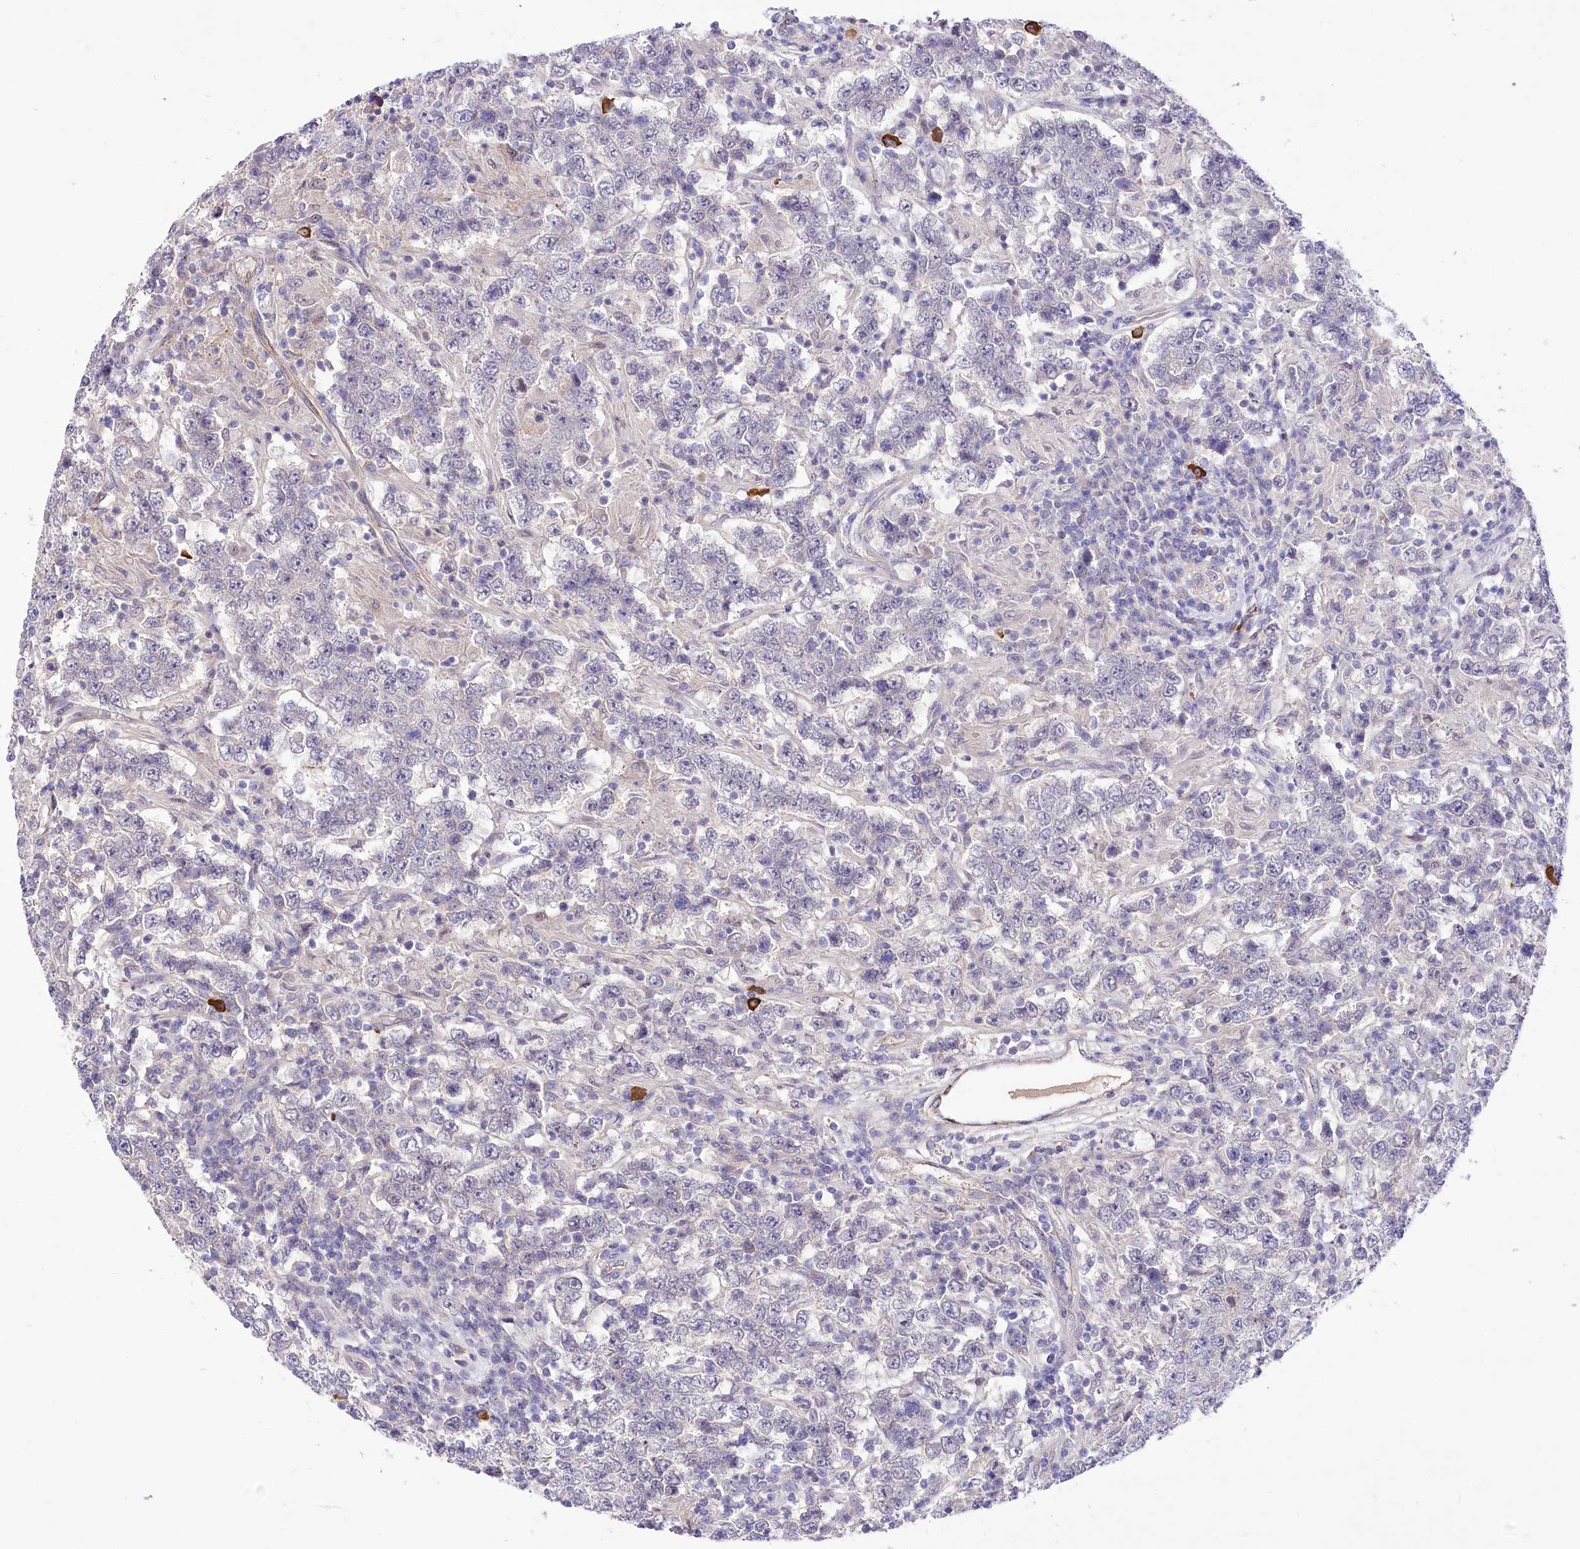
{"staining": {"intensity": "negative", "quantity": "none", "location": "none"}, "tissue": "testis cancer", "cell_type": "Tumor cells", "image_type": "cancer", "snomed": [{"axis": "morphology", "description": "Normal tissue, NOS"}, {"axis": "morphology", "description": "Urothelial carcinoma, High grade"}, {"axis": "morphology", "description": "Seminoma, NOS"}, {"axis": "morphology", "description": "Carcinoma, Embryonal, NOS"}, {"axis": "topography", "description": "Urinary bladder"}, {"axis": "topography", "description": "Testis"}], "caption": "Immunohistochemical staining of testis cancer displays no significant staining in tumor cells.", "gene": "CEP164", "patient": {"sex": "male", "age": 41}}